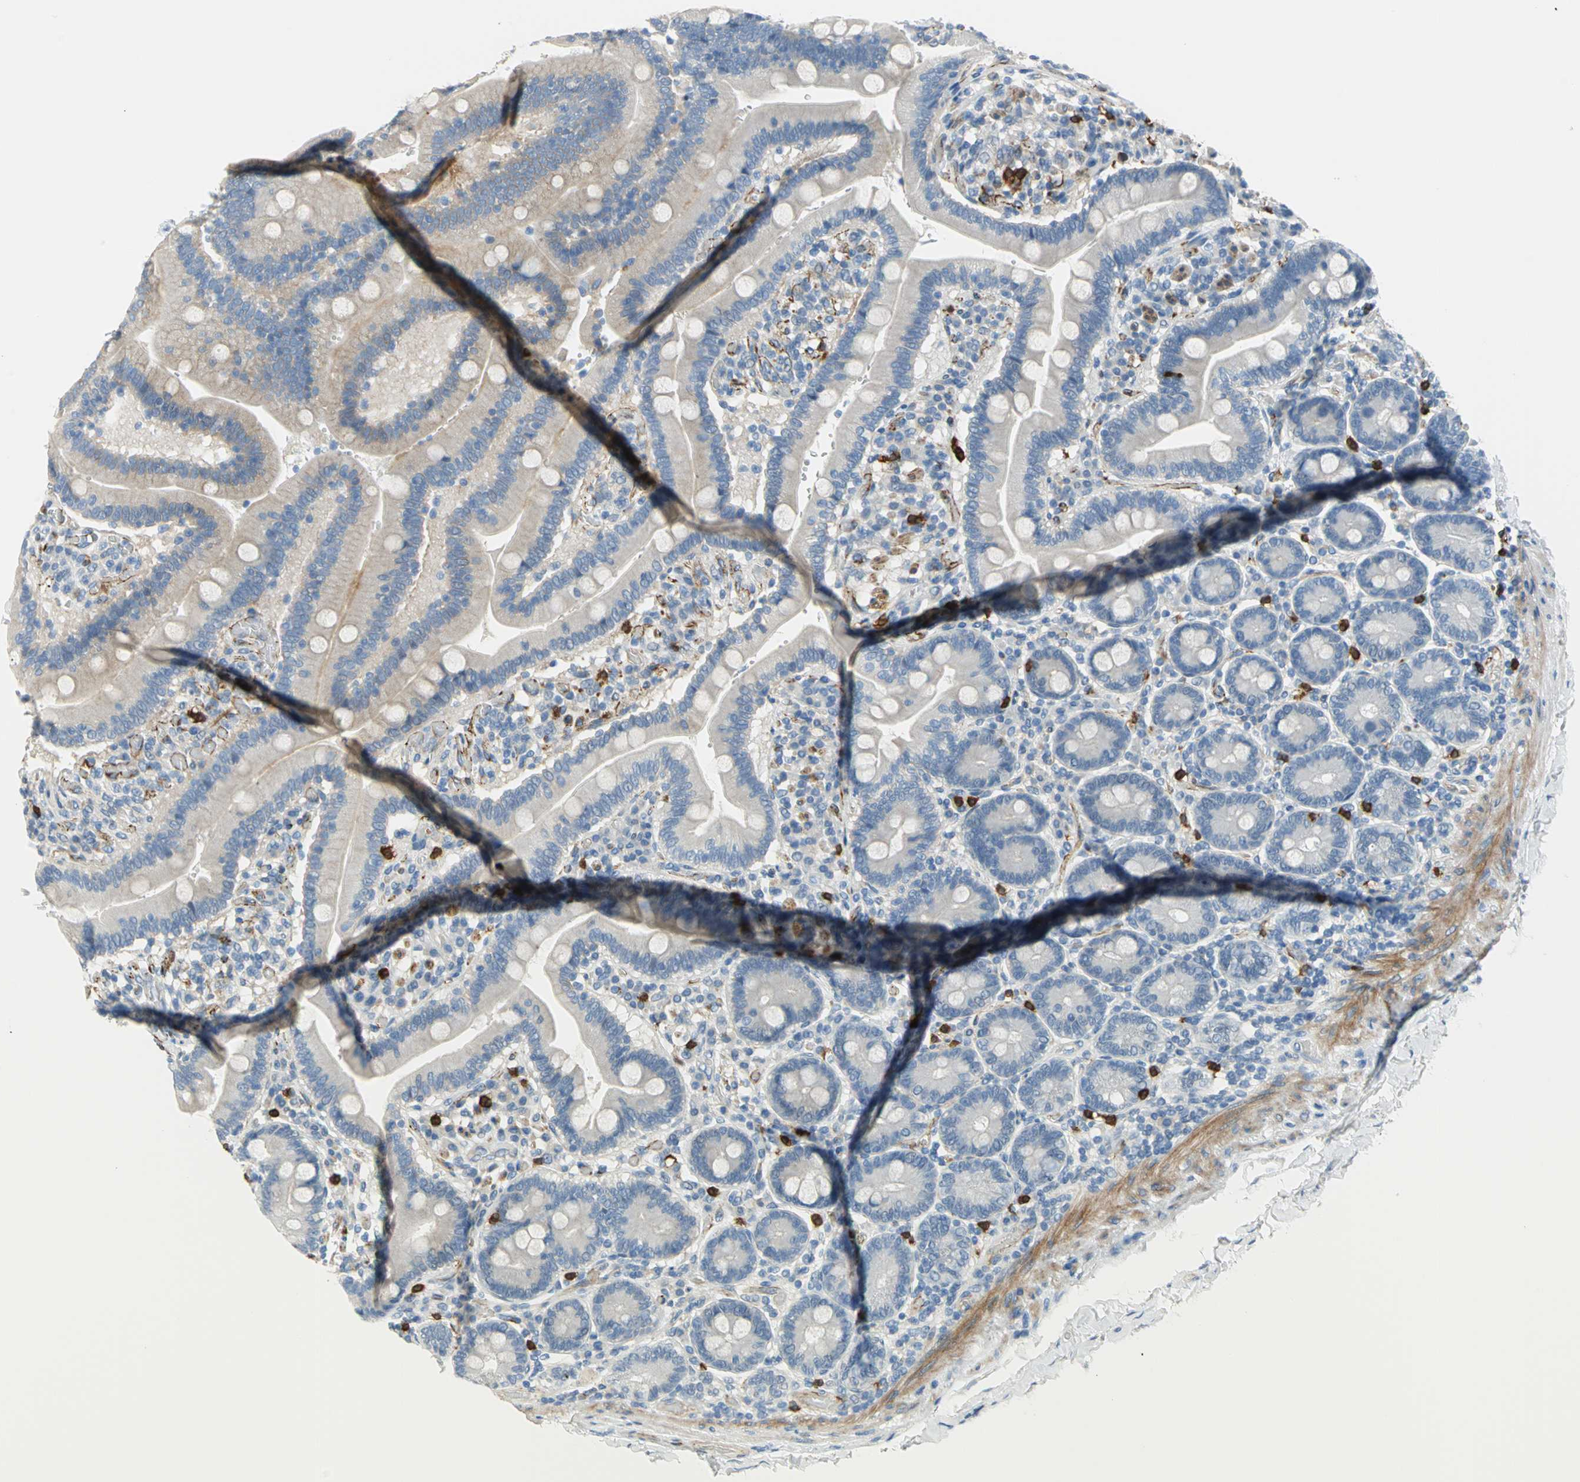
{"staining": {"intensity": "moderate", "quantity": "25%-75%", "location": "cytoplasmic/membranous"}, "tissue": "duodenum", "cell_type": "Glandular cells", "image_type": "normal", "snomed": [{"axis": "morphology", "description": "Normal tissue, NOS"}, {"axis": "topography", "description": "Duodenum"}], "caption": "Glandular cells display medium levels of moderate cytoplasmic/membranous staining in about 25%-75% of cells in normal human duodenum. The staining was performed using DAB, with brown indicating positive protein expression. Nuclei are stained blue with hematoxylin.", "gene": "ALOX15", "patient": {"sex": "male", "age": 66}}